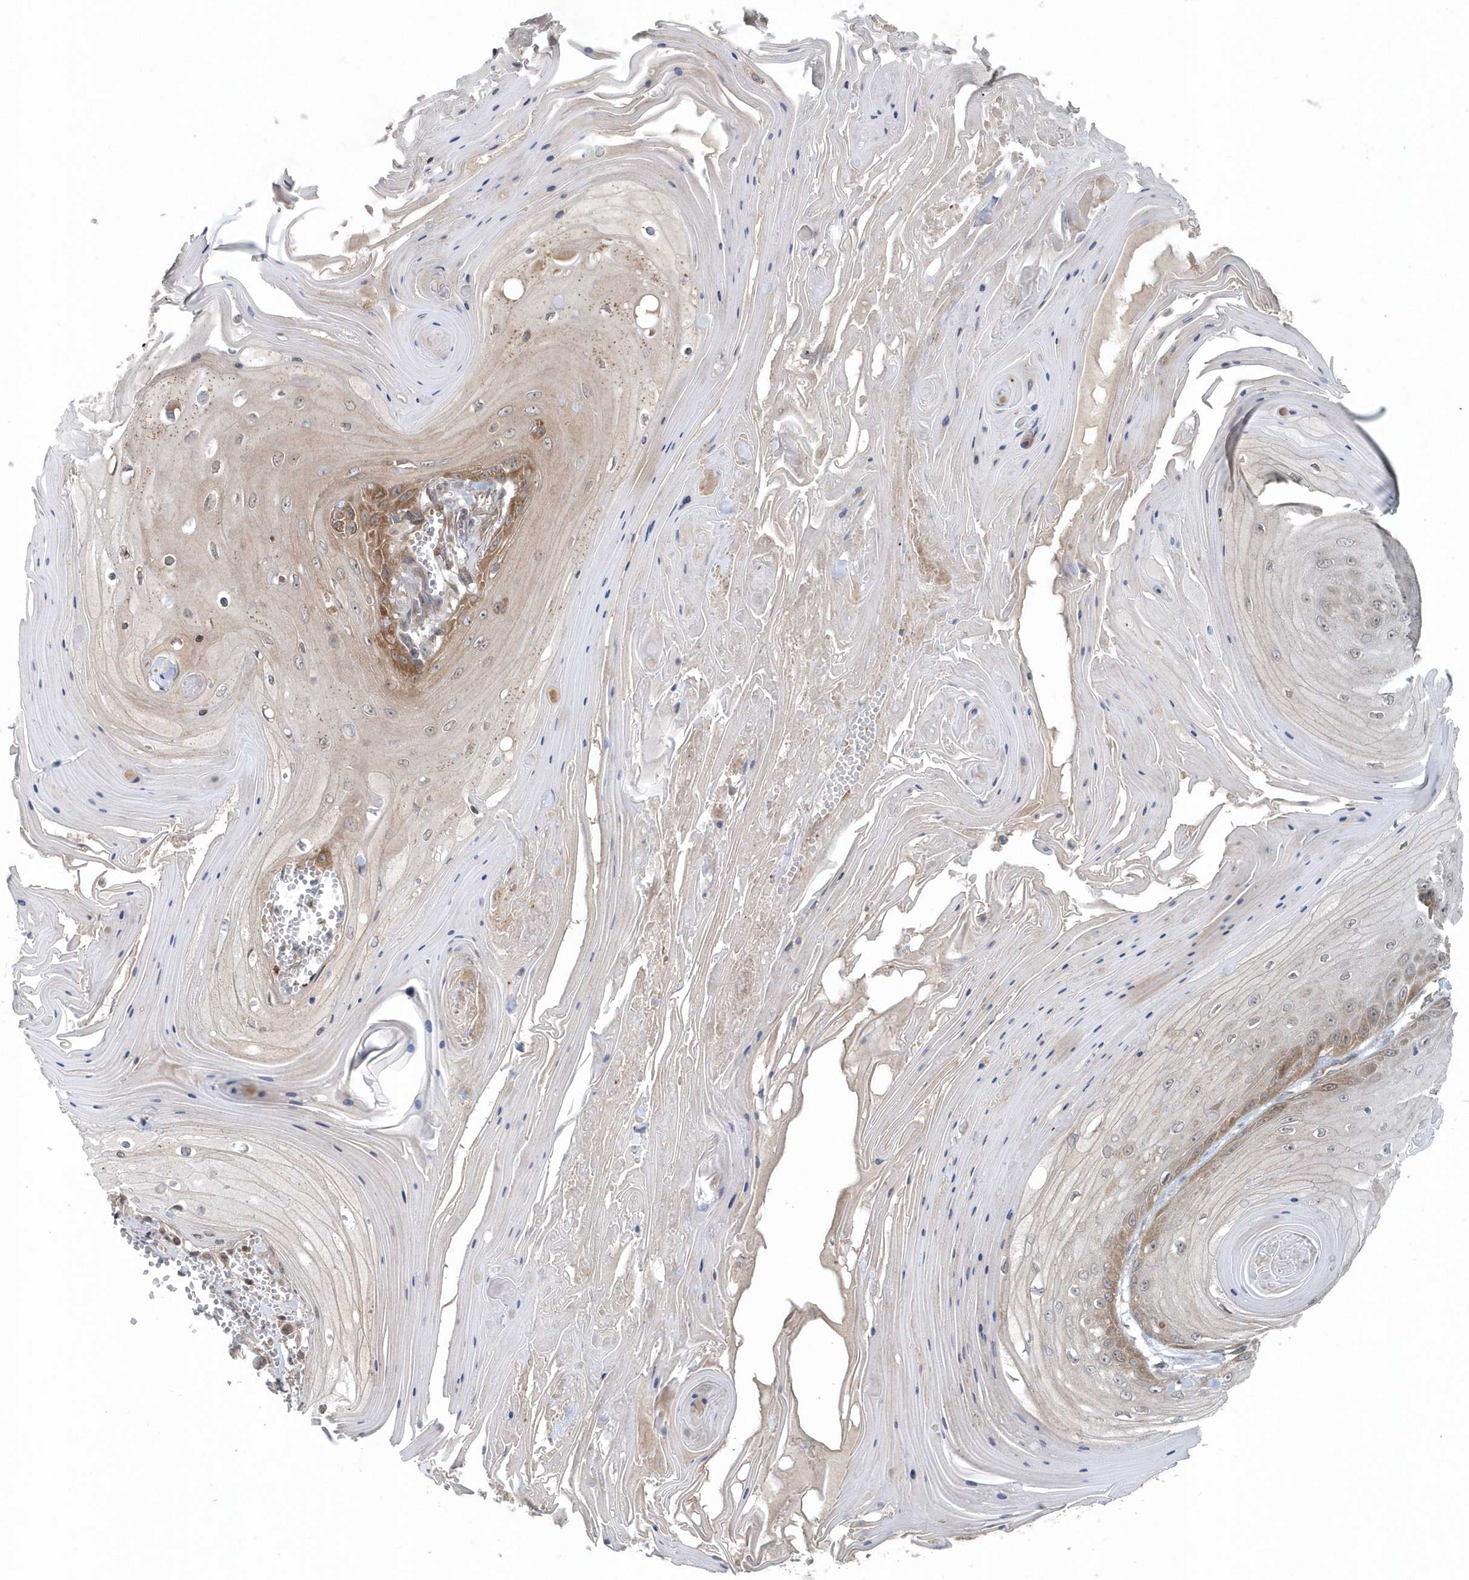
{"staining": {"intensity": "weak", "quantity": "<25%", "location": "cytoplasmic/membranous"}, "tissue": "skin cancer", "cell_type": "Tumor cells", "image_type": "cancer", "snomed": [{"axis": "morphology", "description": "Squamous cell carcinoma, NOS"}, {"axis": "topography", "description": "Skin"}], "caption": "A high-resolution micrograph shows immunohistochemistry staining of skin cancer, which demonstrates no significant positivity in tumor cells.", "gene": "MCC", "patient": {"sex": "male", "age": 74}}